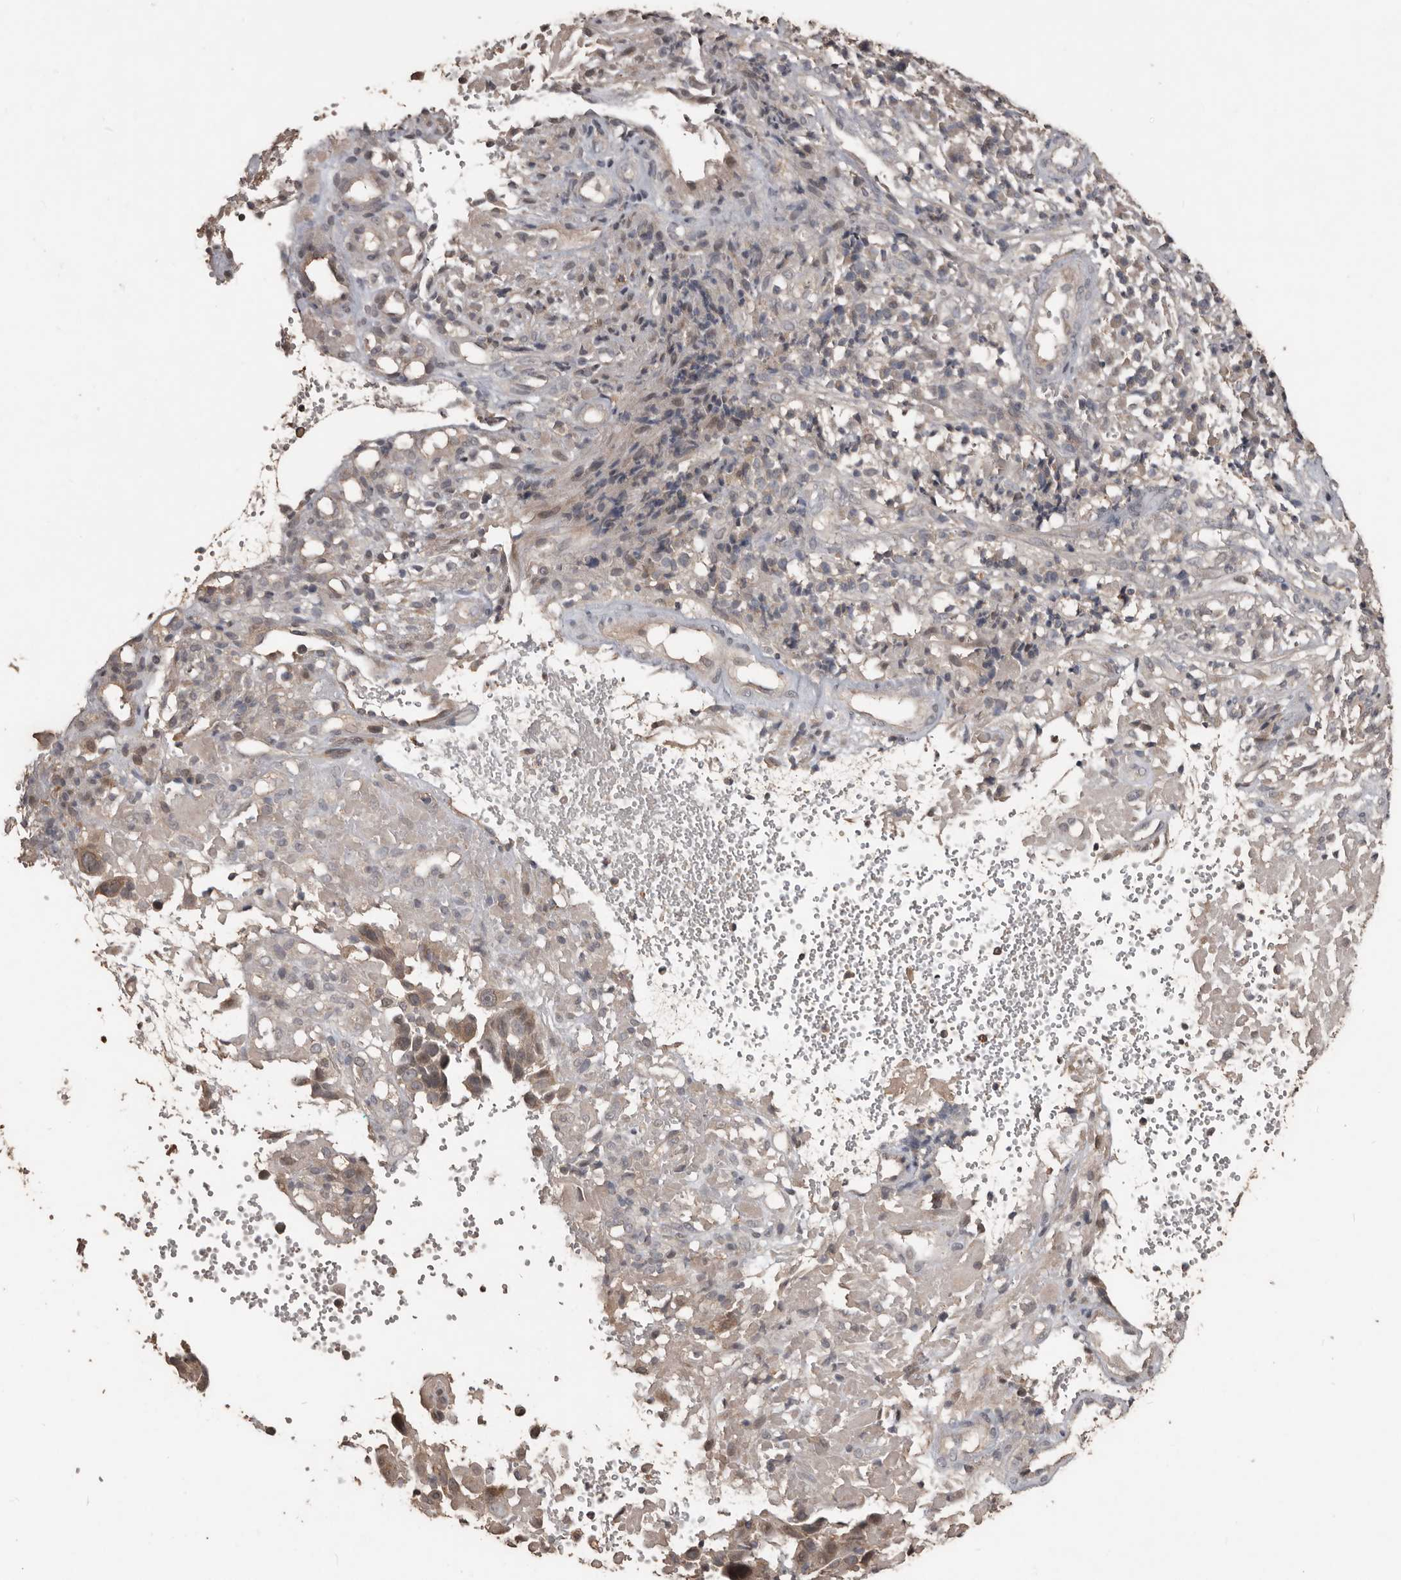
{"staining": {"intensity": "weak", "quantity": "<25%", "location": "cytoplasmic/membranous"}, "tissue": "cervical cancer", "cell_type": "Tumor cells", "image_type": "cancer", "snomed": [{"axis": "morphology", "description": "Squamous cell carcinoma, NOS"}, {"axis": "topography", "description": "Cervix"}], "caption": "High magnification brightfield microscopy of cervical squamous cell carcinoma stained with DAB (brown) and counterstained with hematoxylin (blue): tumor cells show no significant staining.", "gene": "BAMBI", "patient": {"sex": "female", "age": 74}}